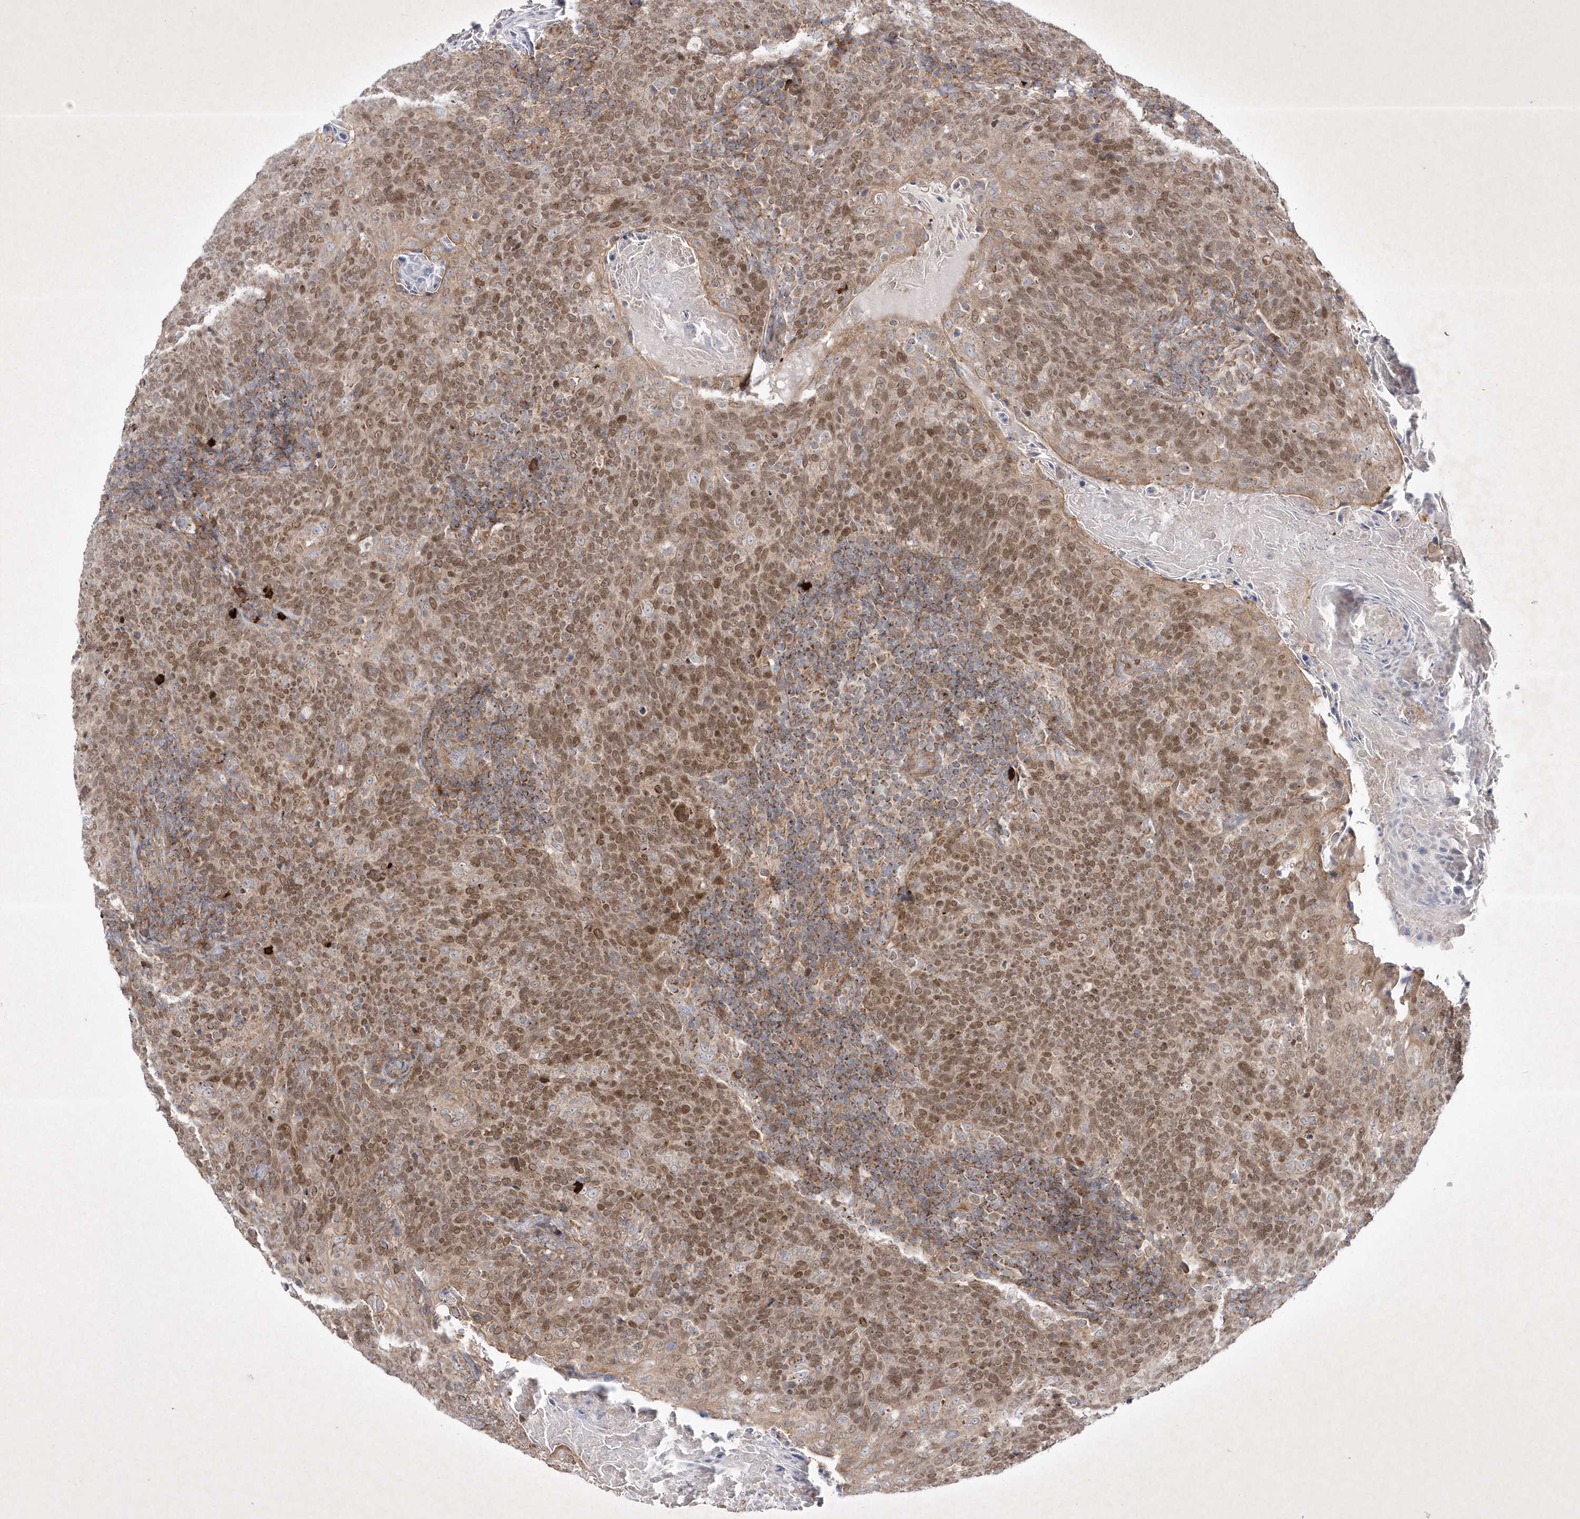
{"staining": {"intensity": "moderate", "quantity": ">75%", "location": "cytoplasmic/membranous,nuclear"}, "tissue": "head and neck cancer", "cell_type": "Tumor cells", "image_type": "cancer", "snomed": [{"axis": "morphology", "description": "Squamous cell carcinoma, NOS"}, {"axis": "morphology", "description": "Squamous cell carcinoma, metastatic, NOS"}, {"axis": "topography", "description": "Lymph node"}, {"axis": "topography", "description": "Head-Neck"}], "caption": "Human head and neck cancer (metastatic squamous cell carcinoma) stained with a brown dye exhibits moderate cytoplasmic/membranous and nuclear positive expression in about >75% of tumor cells.", "gene": "OPA1", "patient": {"sex": "male", "age": 62}}